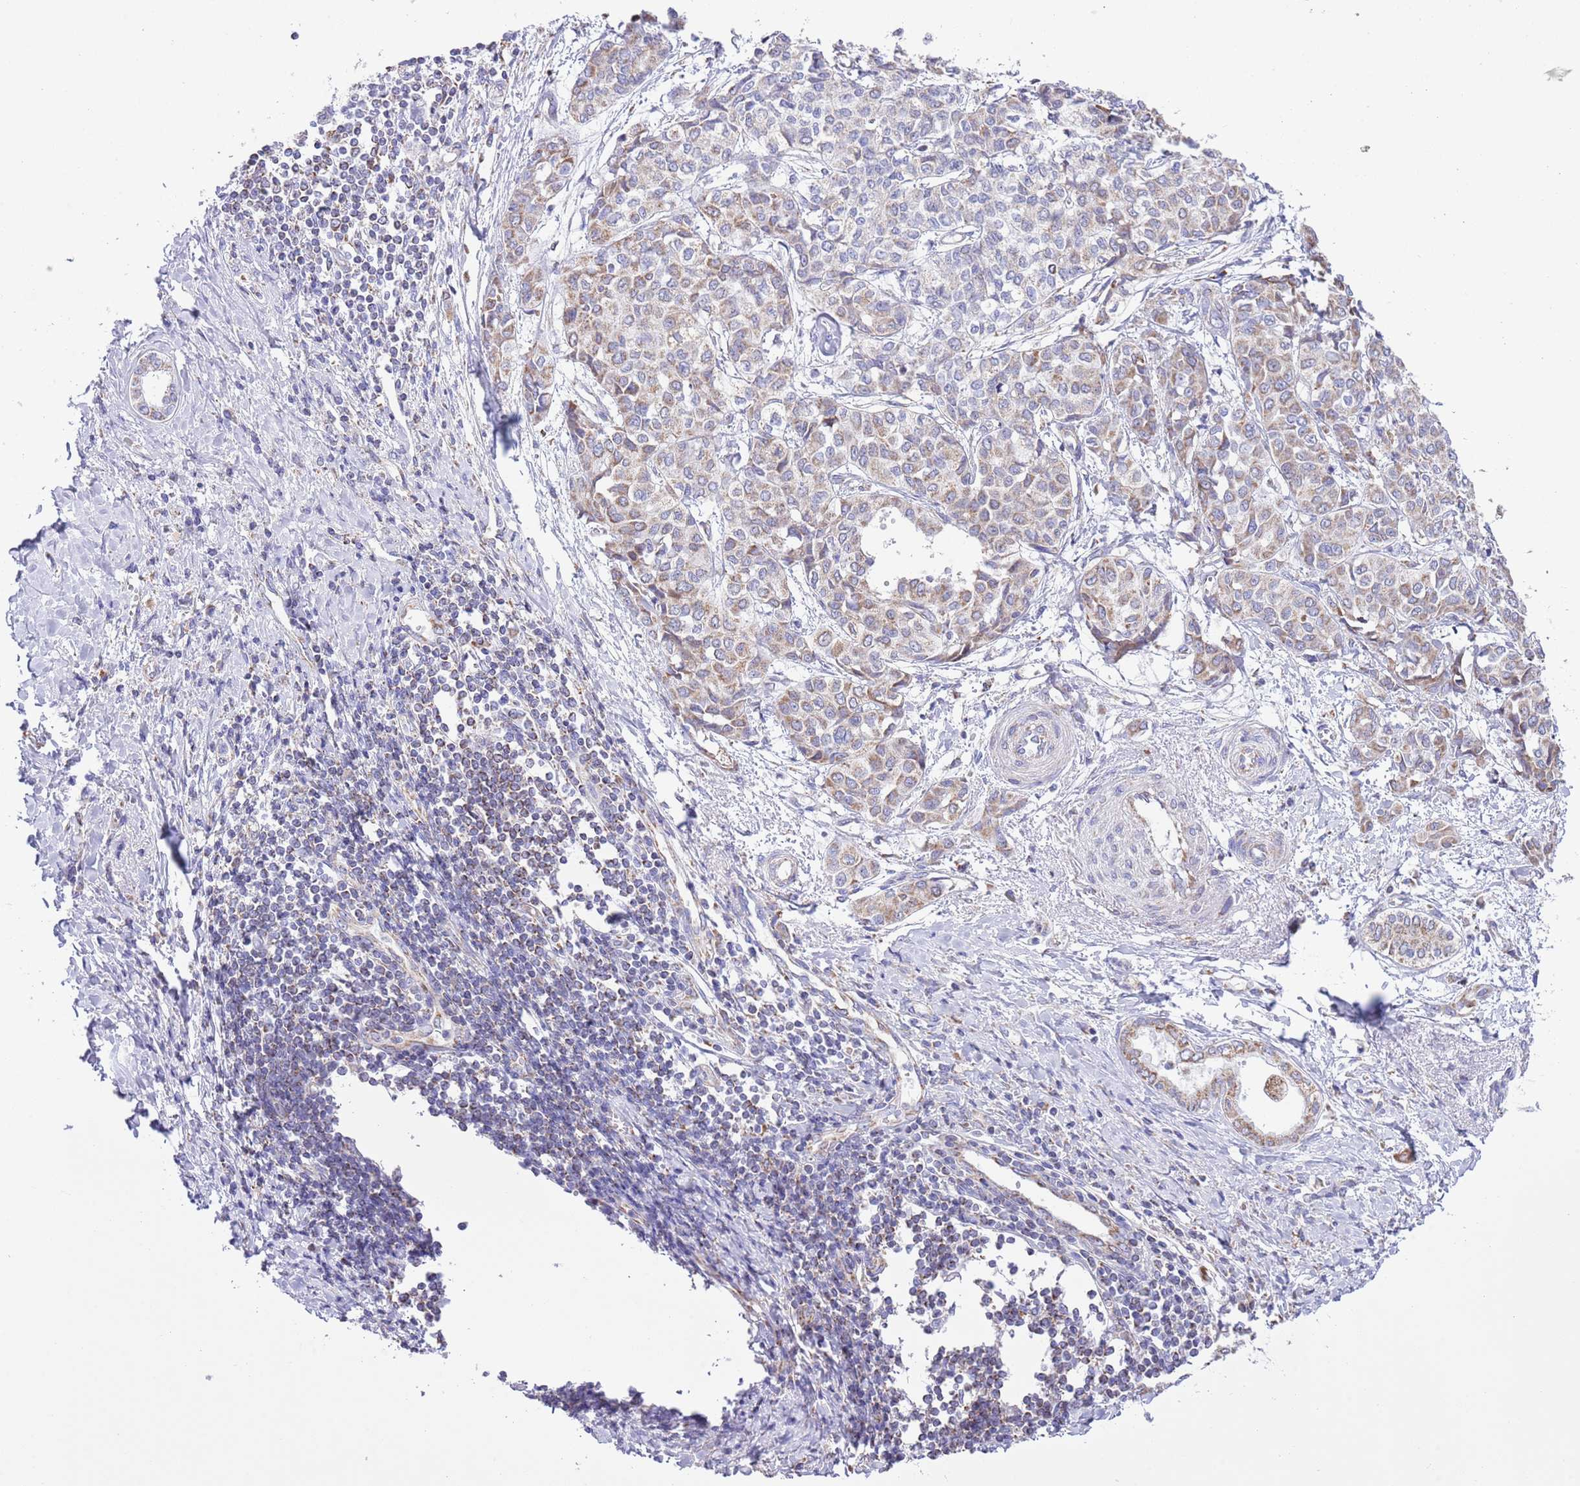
{"staining": {"intensity": "moderate", "quantity": "25%-75%", "location": "cytoplasmic/membranous"}, "tissue": "liver cancer", "cell_type": "Tumor cells", "image_type": "cancer", "snomed": [{"axis": "morphology", "description": "Cholangiocarcinoma"}, {"axis": "topography", "description": "Liver"}], "caption": "High-magnification brightfield microscopy of cholangiocarcinoma (liver) stained with DAB (brown) and counterstained with hematoxylin (blue). tumor cells exhibit moderate cytoplasmic/membranous positivity is seen in about25%-75% of cells.", "gene": "TEKTIP1", "patient": {"sex": "female", "age": 77}}